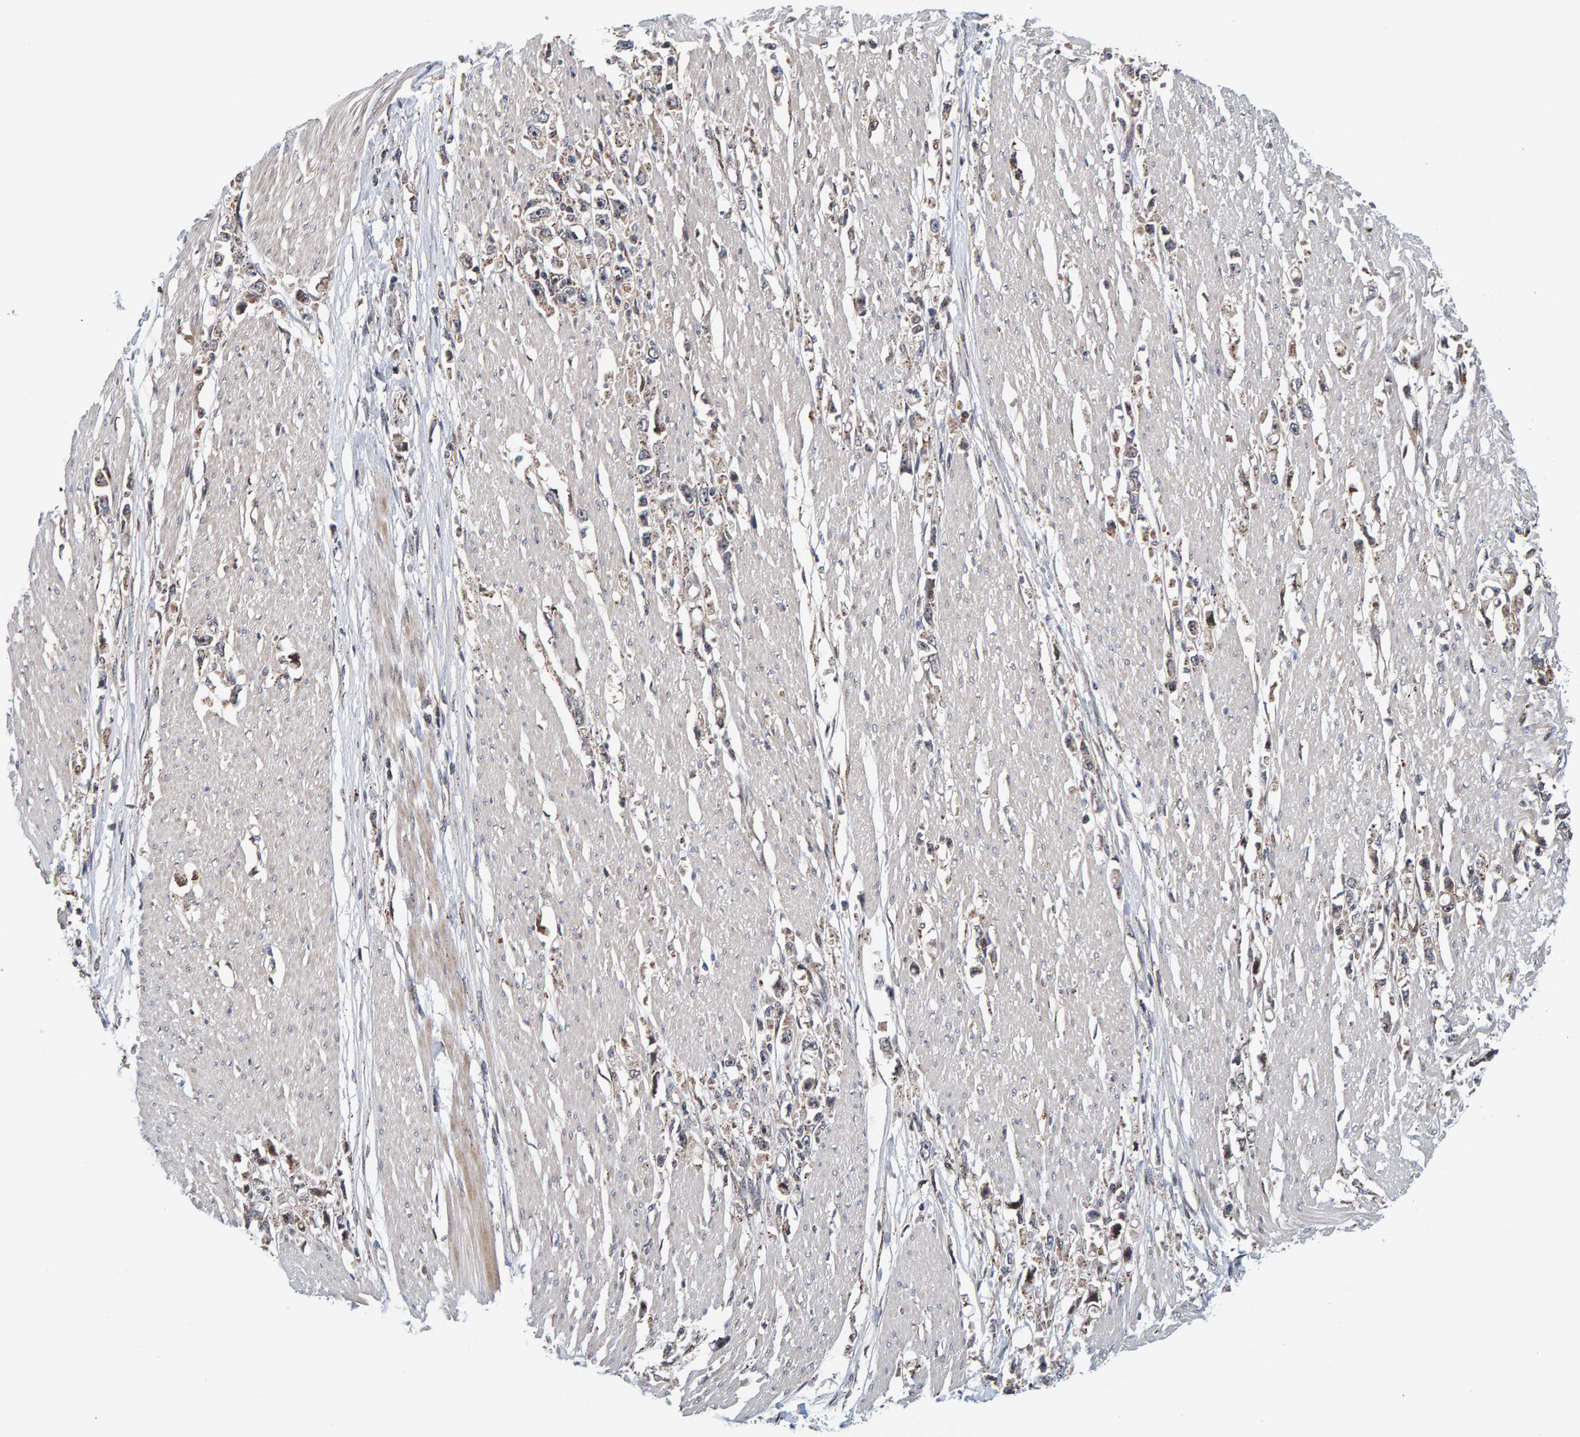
{"staining": {"intensity": "weak", "quantity": ">75%", "location": "cytoplasmic/membranous"}, "tissue": "stomach cancer", "cell_type": "Tumor cells", "image_type": "cancer", "snomed": [{"axis": "morphology", "description": "Adenocarcinoma, NOS"}, {"axis": "topography", "description": "Stomach"}], "caption": "DAB (3,3'-diaminobenzidine) immunohistochemical staining of human stomach cancer reveals weak cytoplasmic/membranous protein expression in approximately >75% of tumor cells.", "gene": "CCDC25", "patient": {"sex": "female", "age": 59}}